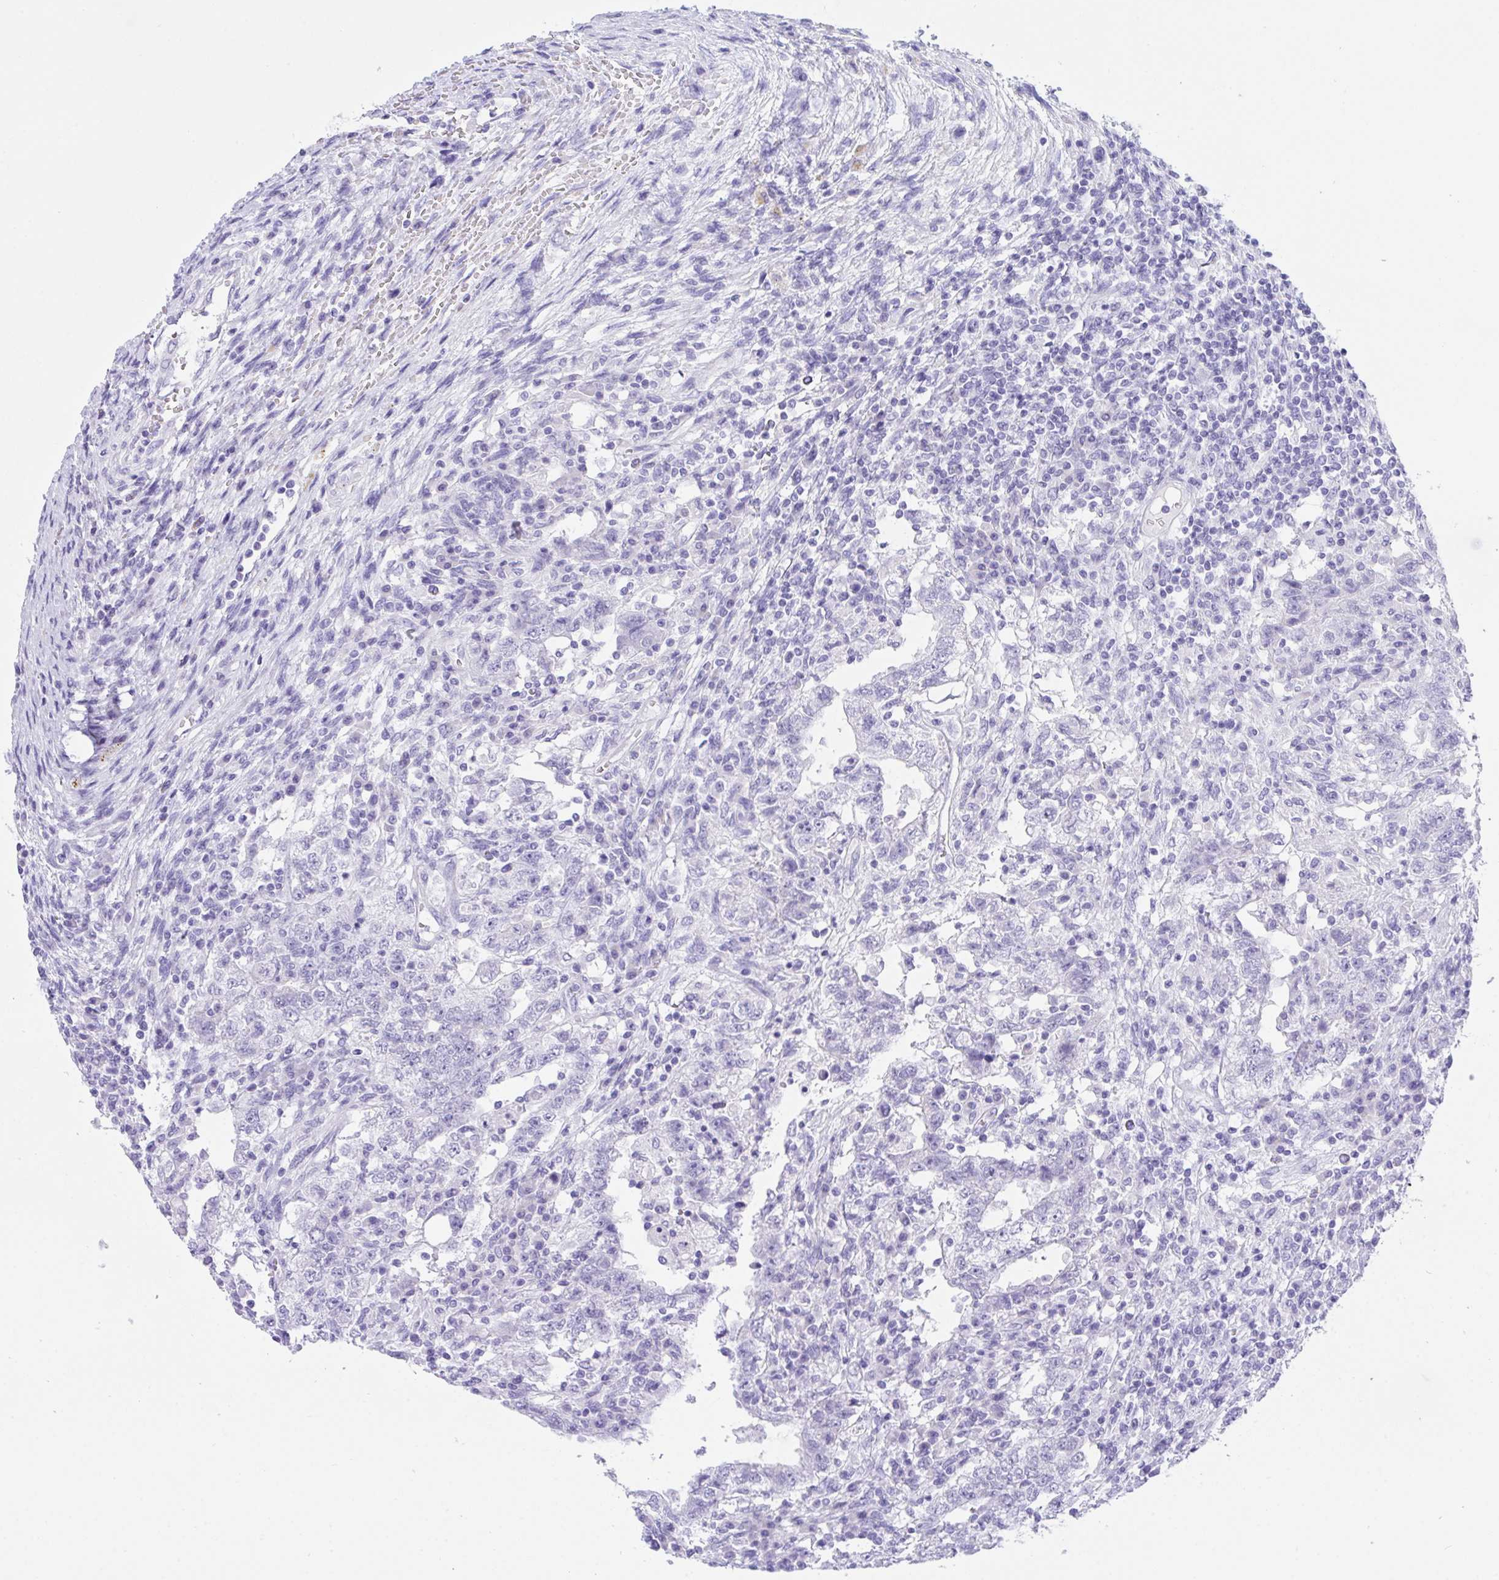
{"staining": {"intensity": "negative", "quantity": "none", "location": "none"}, "tissue": "testis cancer", "cell_type": "Tumor cells", "image_type": "cancer", "snomed": [{"axis": "morphology", "description": "Carcinoma, Embryonal, NOS"}, {"axis": "topography", "description": "Testis"}], "caption": "Tumor cells are negative for protein expression in human testis cancer (embryonal carcinoma). Nuclei are stained in blue.", "gene": "TMEM106B", "patient": {"sex": "male", "age": 26}}